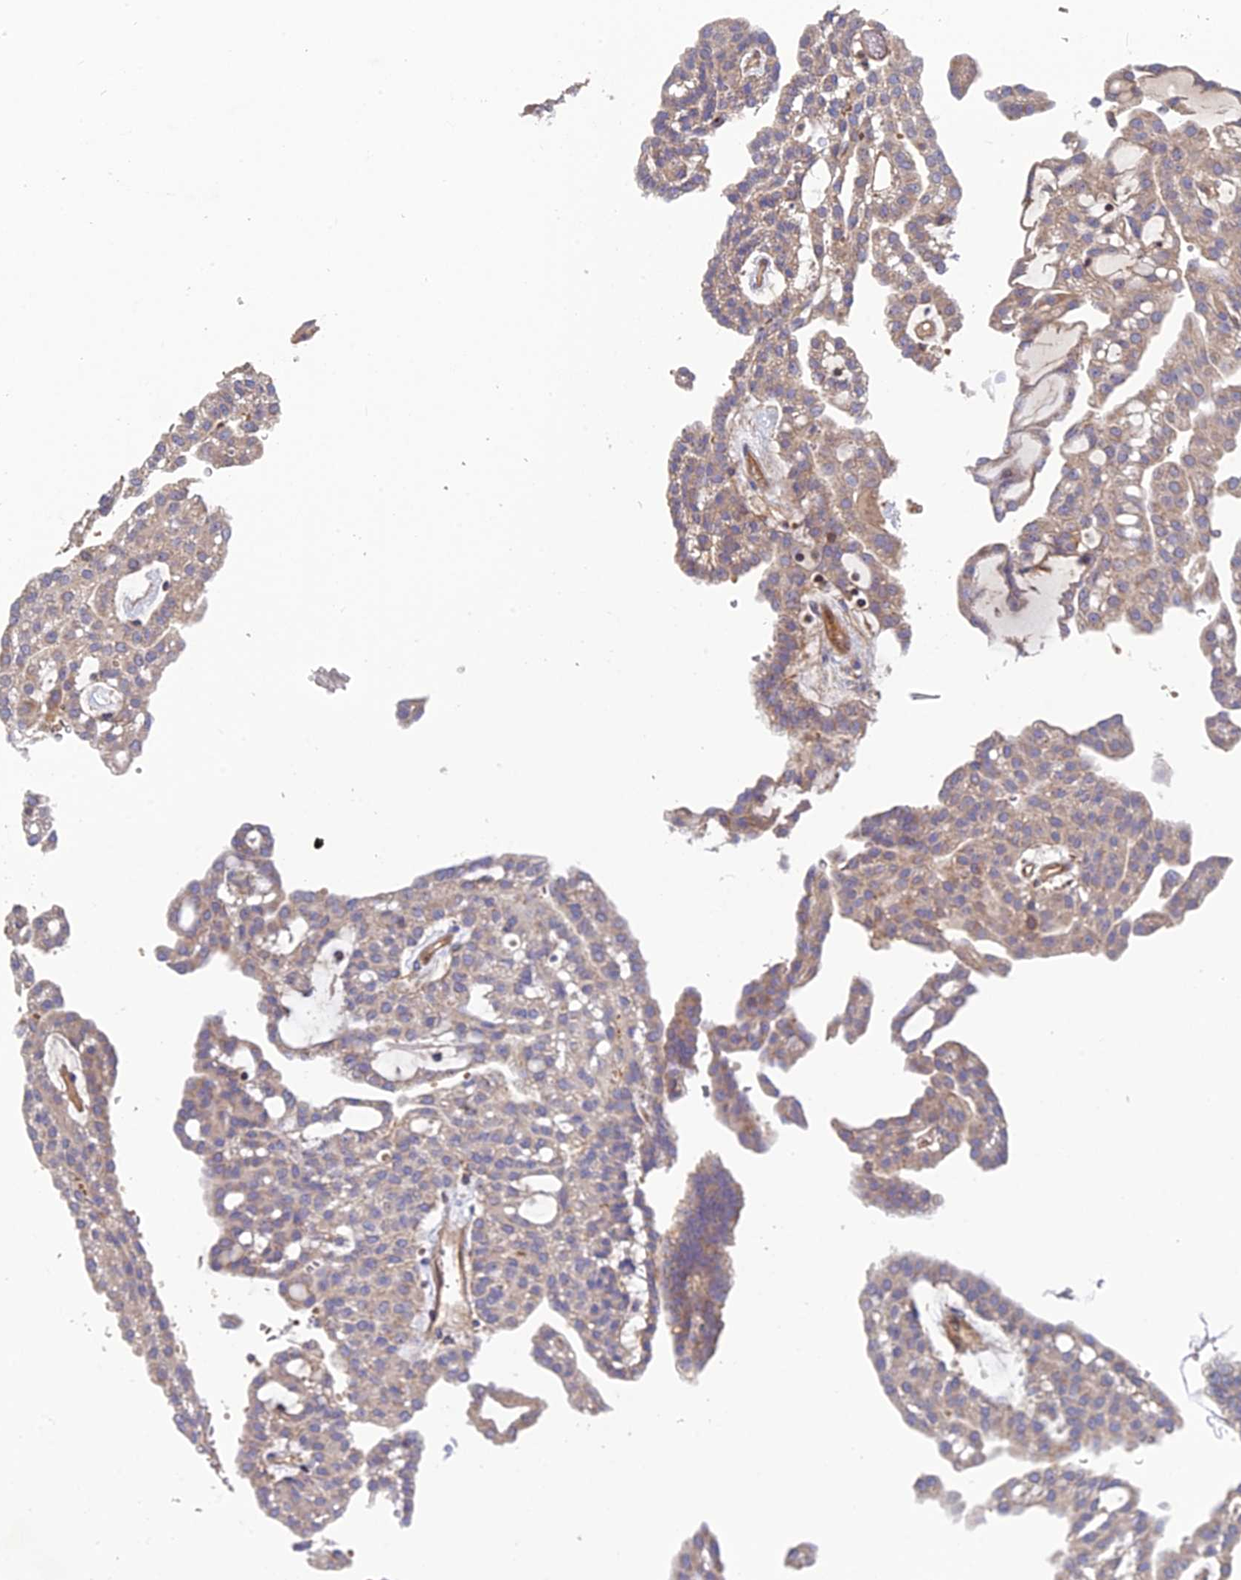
{"staining": {"intensity": "weak", "quantity": "25%-75%", "location": "cytoplasmic/membranous"}, "tissue": "renal cancer", "cell_type": "Tumor cells", "image_type": "cancer", "snomed": [{"axis": "morphology", "description": "Adenocarcinoma, NOS"}, {"axis": "topography", "description": "Kidney"}], "caption": "Human renal cancer stained with a protein marker exhibits weak staining in tumor cells.", "gene": "RPIA", "patient": {"sex": "male", "age": 63}}